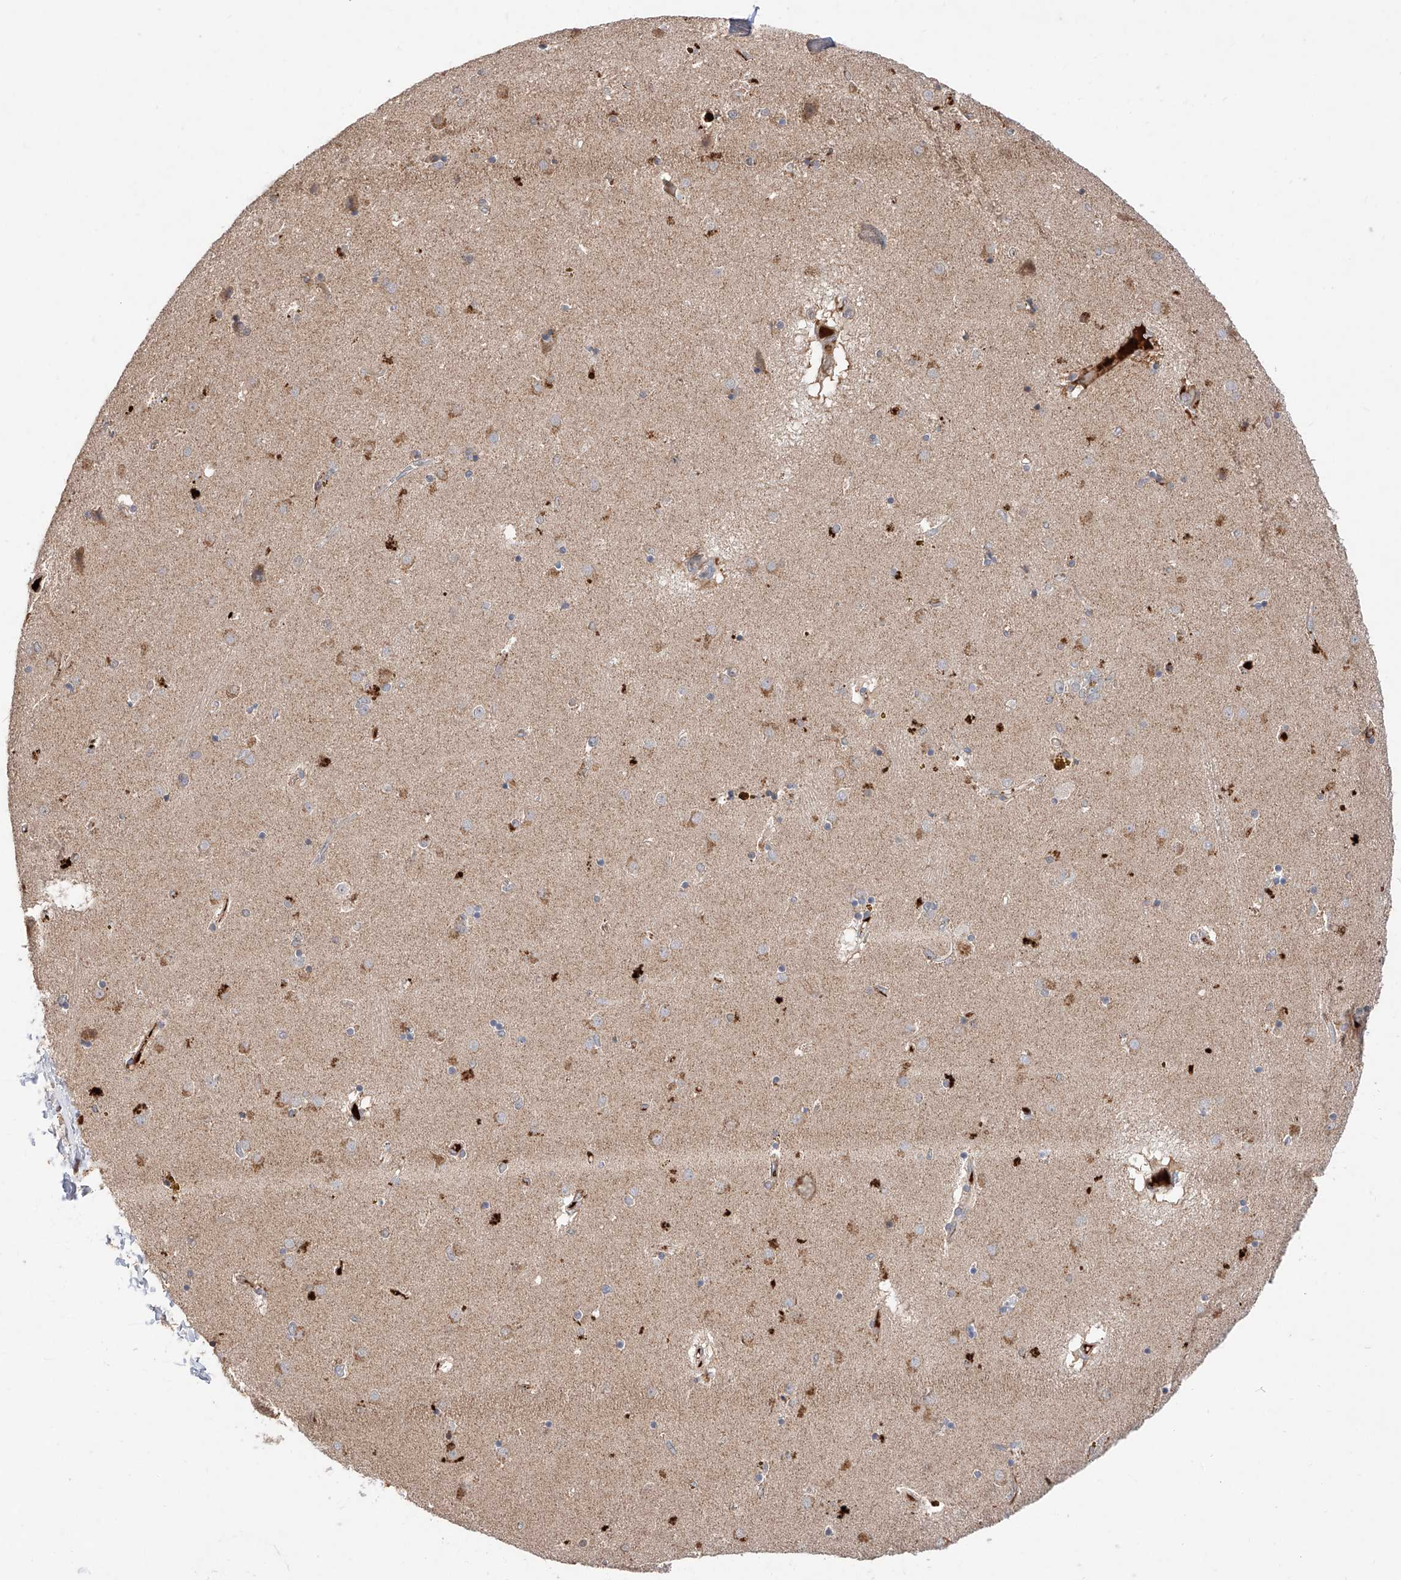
{"staining": {"intensity": "negative", "quantity": "none", "location": "none"}, "tissue": "caudate", "cell_type": "Glial cells", "image_type": "normal", "snomed": [{"axis": "morphology", "description": "Normal tissue, NOS"}, {"axis": "topography", "description": "Lateral ventricle wall"}], "caption": "The immunohistochemistry (IHC) image has no significant staining in glial cells of caudate.", "gene": "FUCA2", "patient": {"sex": "male", "age": 70}}